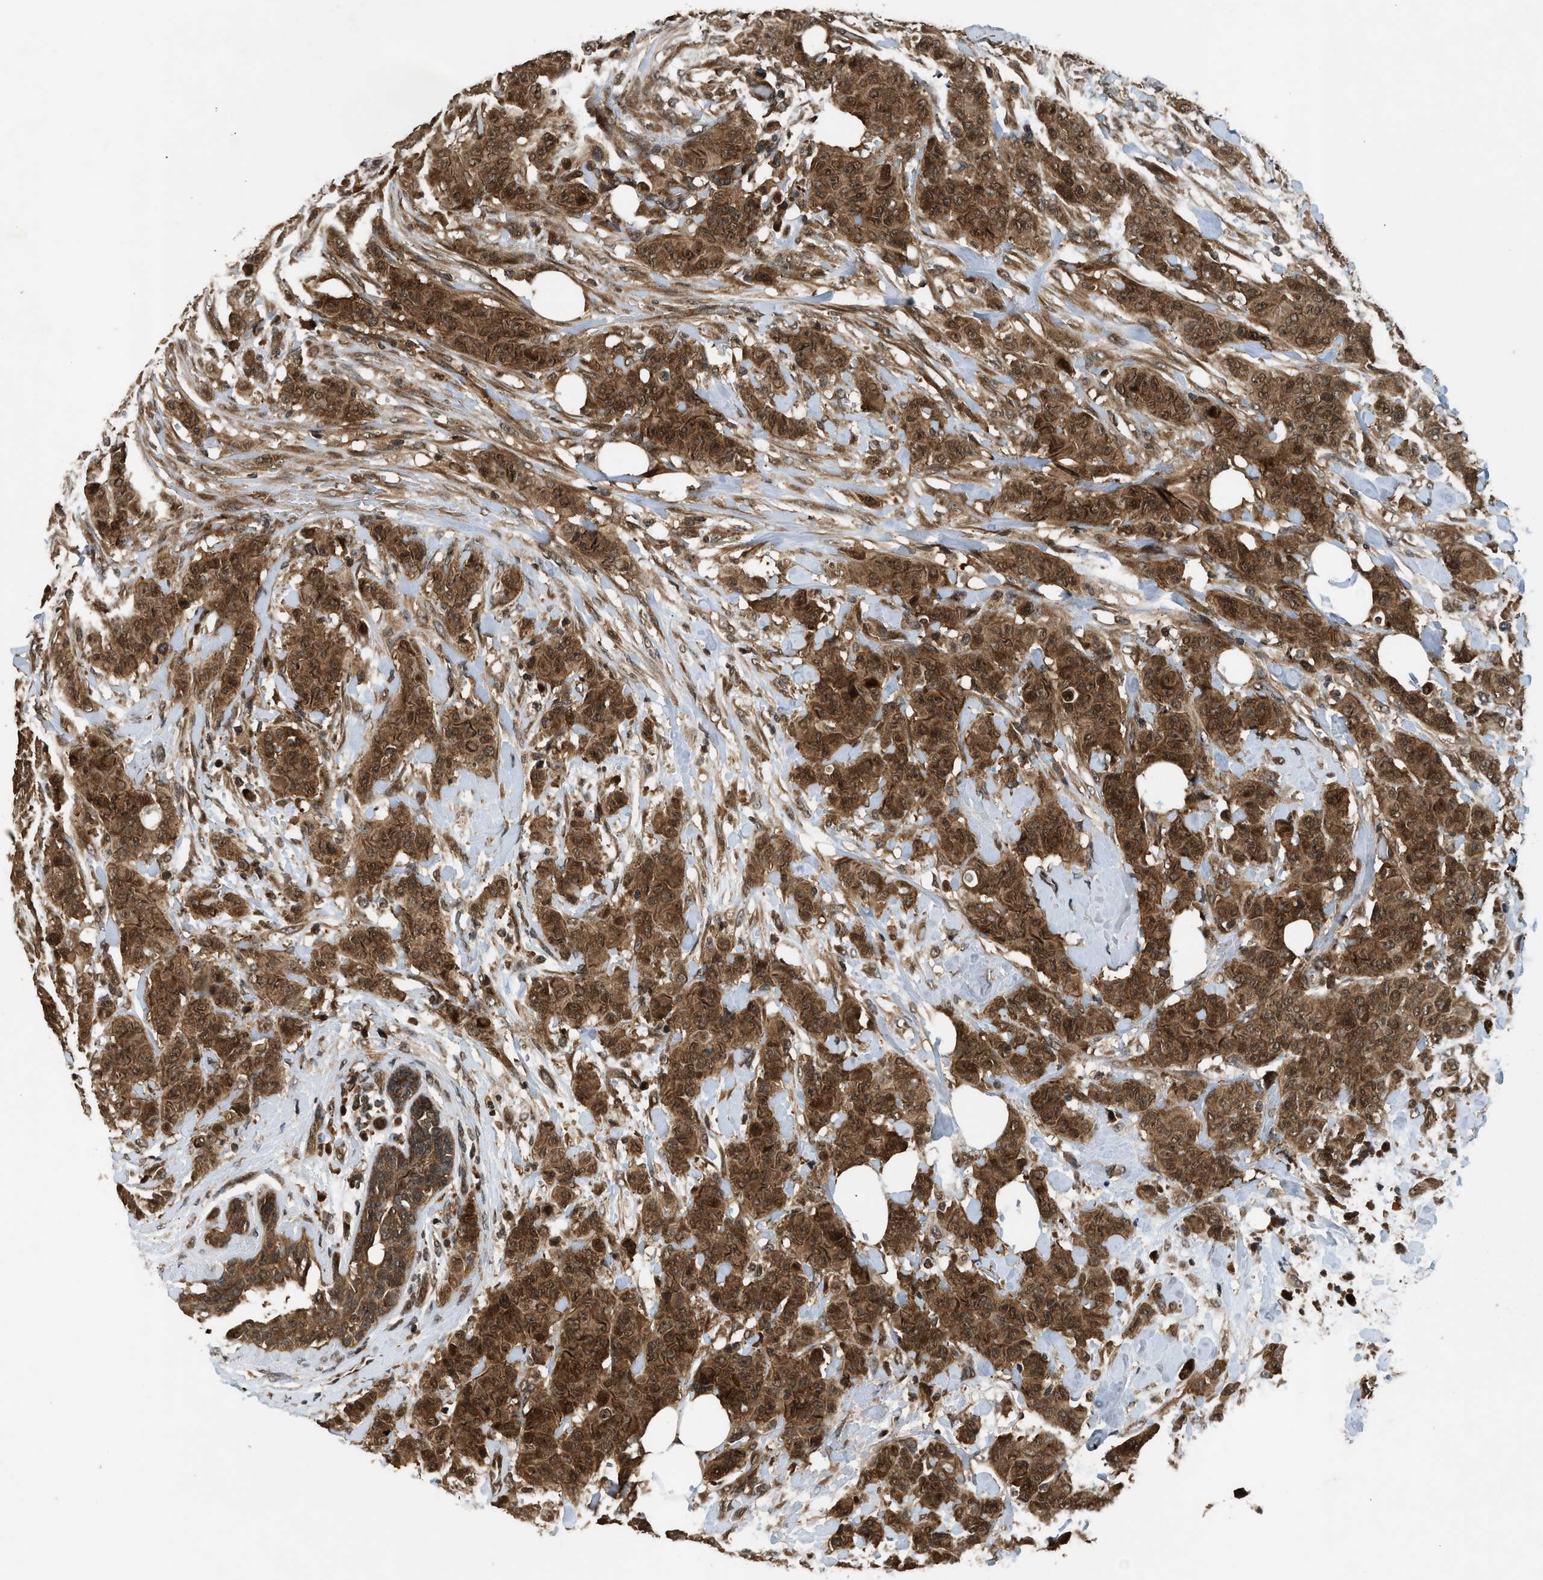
{"staining": {"intensity": "moderate", "quantity": ">75%", "location": "cytoplasmic/membranous,nuclear"}, "tissue": "breast cancer", "cell_type": "Tumor cells", "image_type": "cancer", "snomed": [{"axis": "morphology", "description": "Normal tissue, NOS"}, {"axis": "morphology", "description": "Duct carcinoma"}, {"axis": "topography", "description": "Breast"}], "caption": "Moderate cytoplasmic/membranous and nuclear expression for a protein is seen in approximately >75% of tumor cells of breast cancer (invasive ductal carcinoma) using IHC.", "gene": "RPS6KB1", "patient": {"sex": "female", "age": 40}}